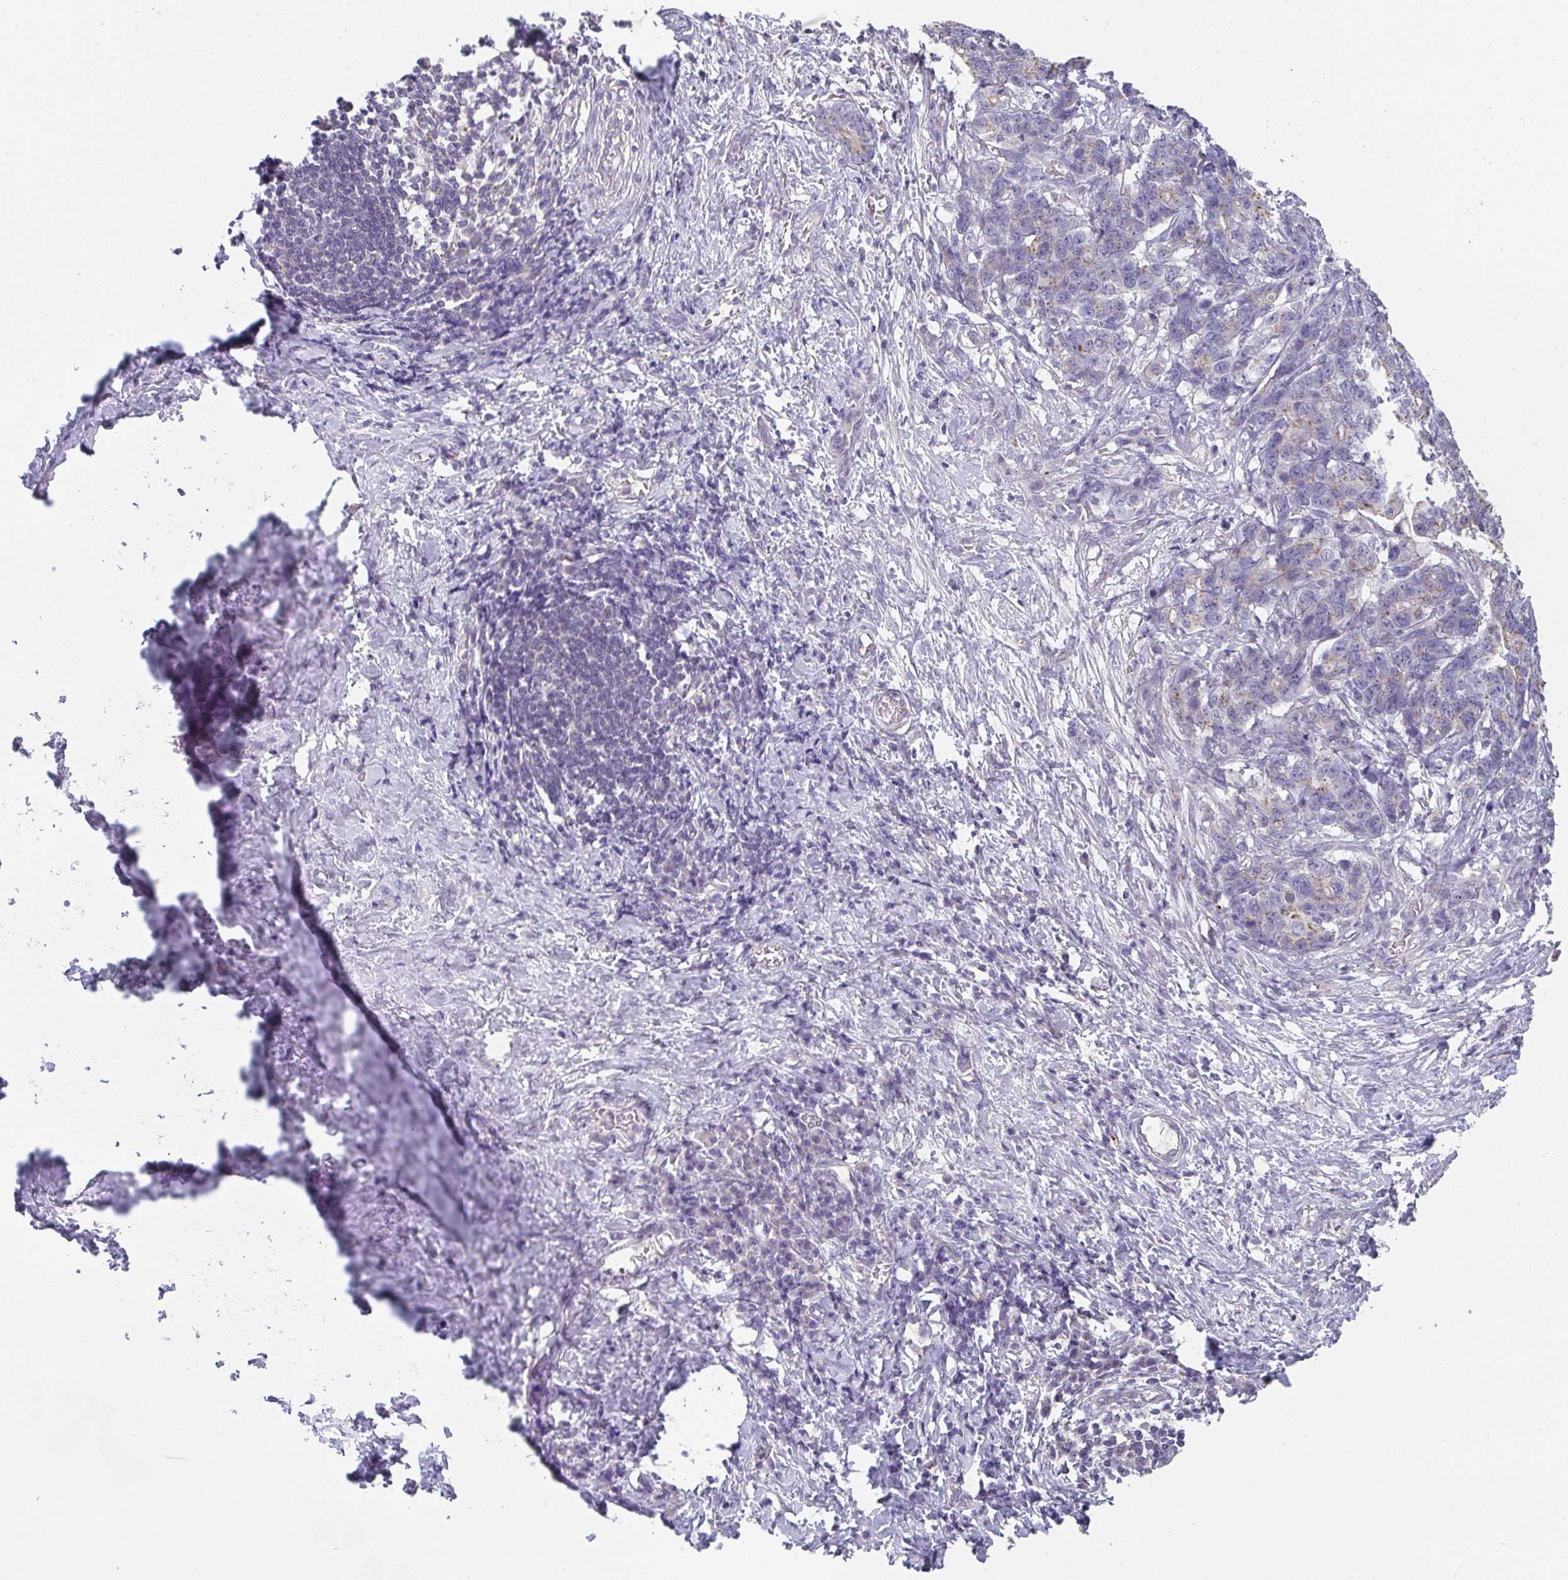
{"staining": {"intensity": "weak", "quantity": "<25%", "location": "cytoplasmic/membranous"}, "tissue": "stomach cancer", "cell_type": "Tumor cells", "image_type": "cancer", "snomed": [{"axis": "morphology", "description": "Normal tissue, NOS"}, {"axis": "morphology", "description": "Adenocarcinoma, NOS"}, {"axis": "topography", "description": "Stomach"}], "caption": "Stomach cancer (adenocarcinoma) stained for a protein using immunohistochemistry (IHC) reveals no positivity tumor cells.", "gene": "CHMP5", "patient": {"sex": "female", "age": 64}}